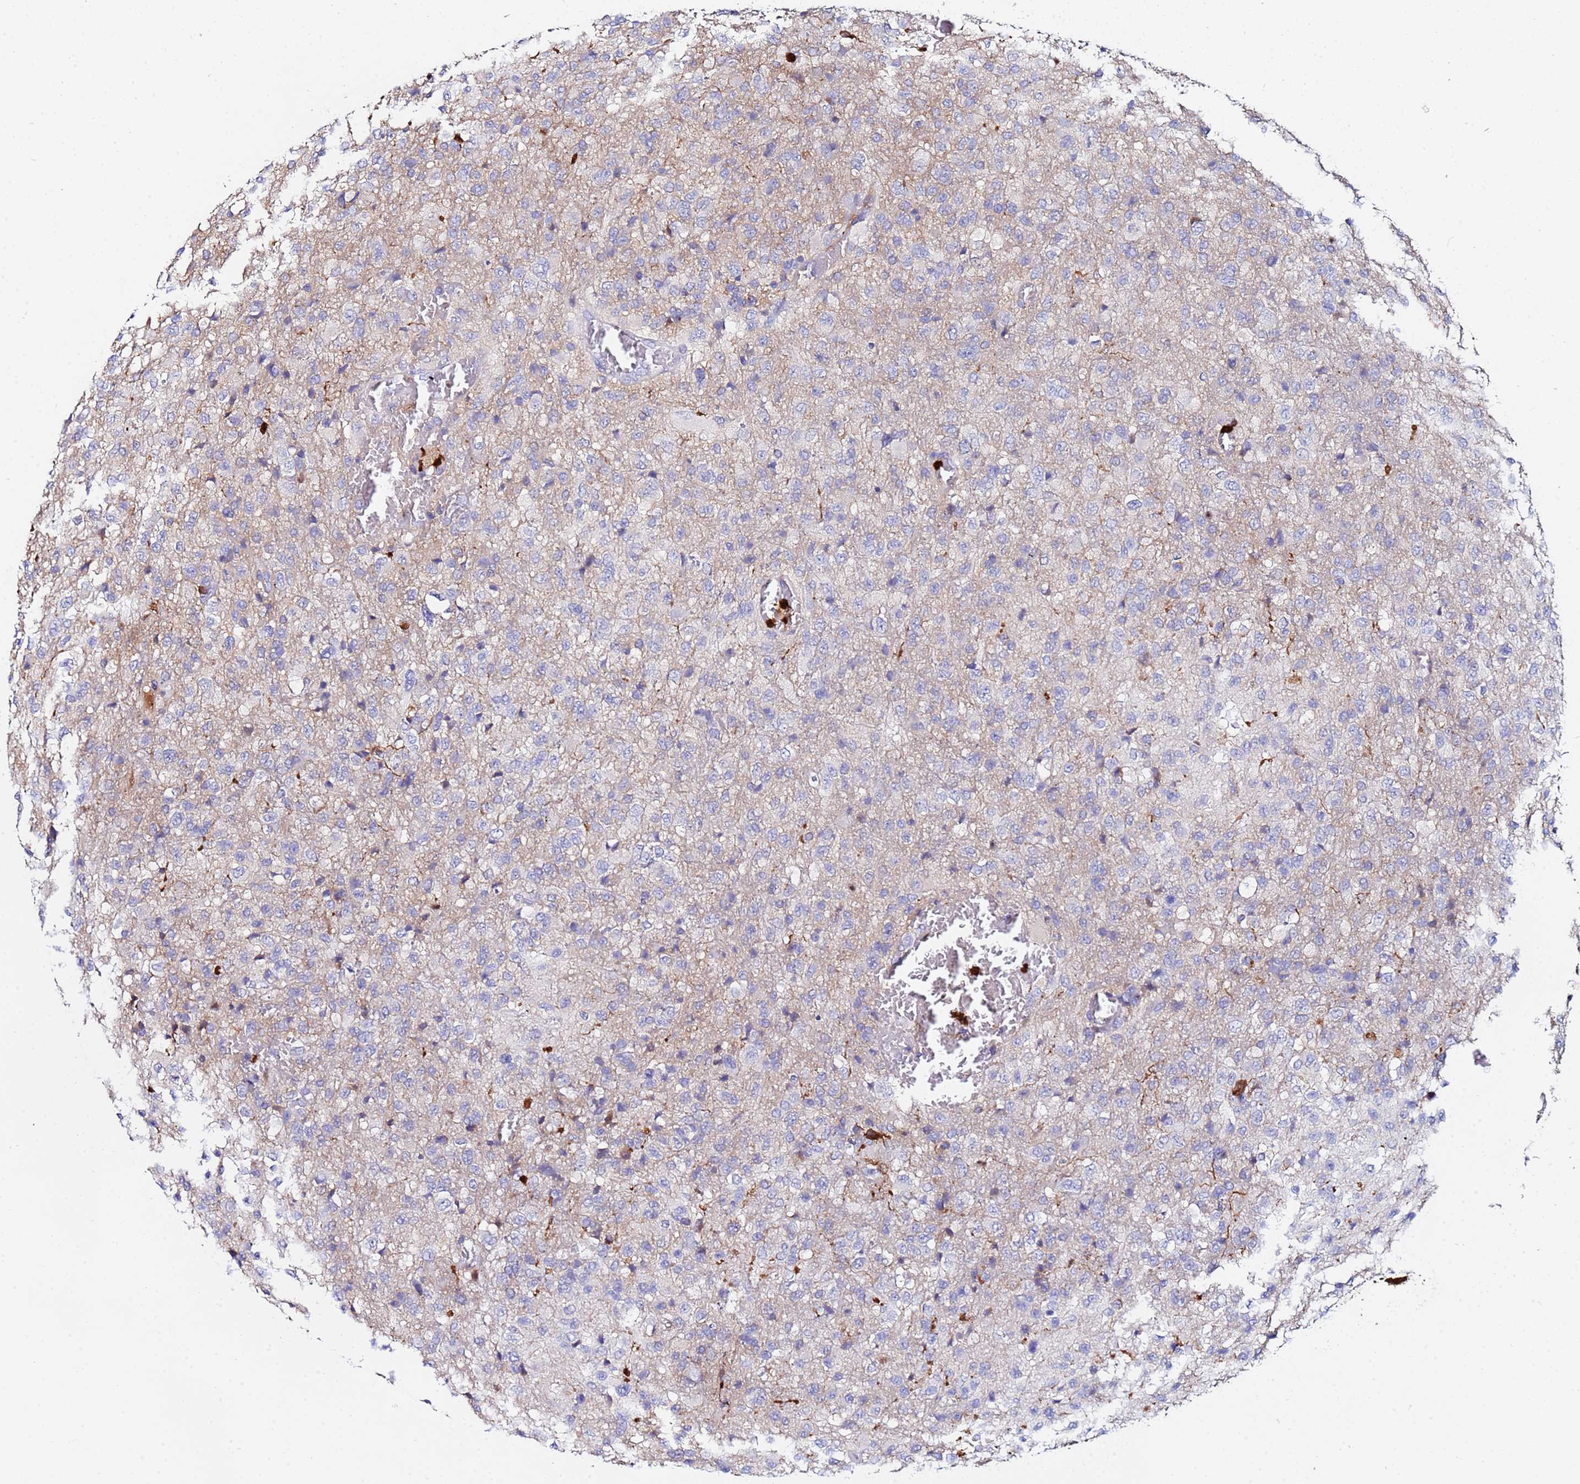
{"staining": {"intensity": "negative", "quantity": "none", "location": "none"}, "tissue": "glioma", "cell_type": "Tumor cells", "image_type": "cancer", "snomed": [{"axis": "morphology", "description": "Glioma, malignant, High grade"}, {"axis": "topography", "description": "Brain"}], "caption": "DAB (3,3'-diaminobenzidine) immunohistochemical staining of glioma reveals no significant staining in tumor cells.", "gene": "TUBAL3", "patient": {"sex": "female", "age": 74}}